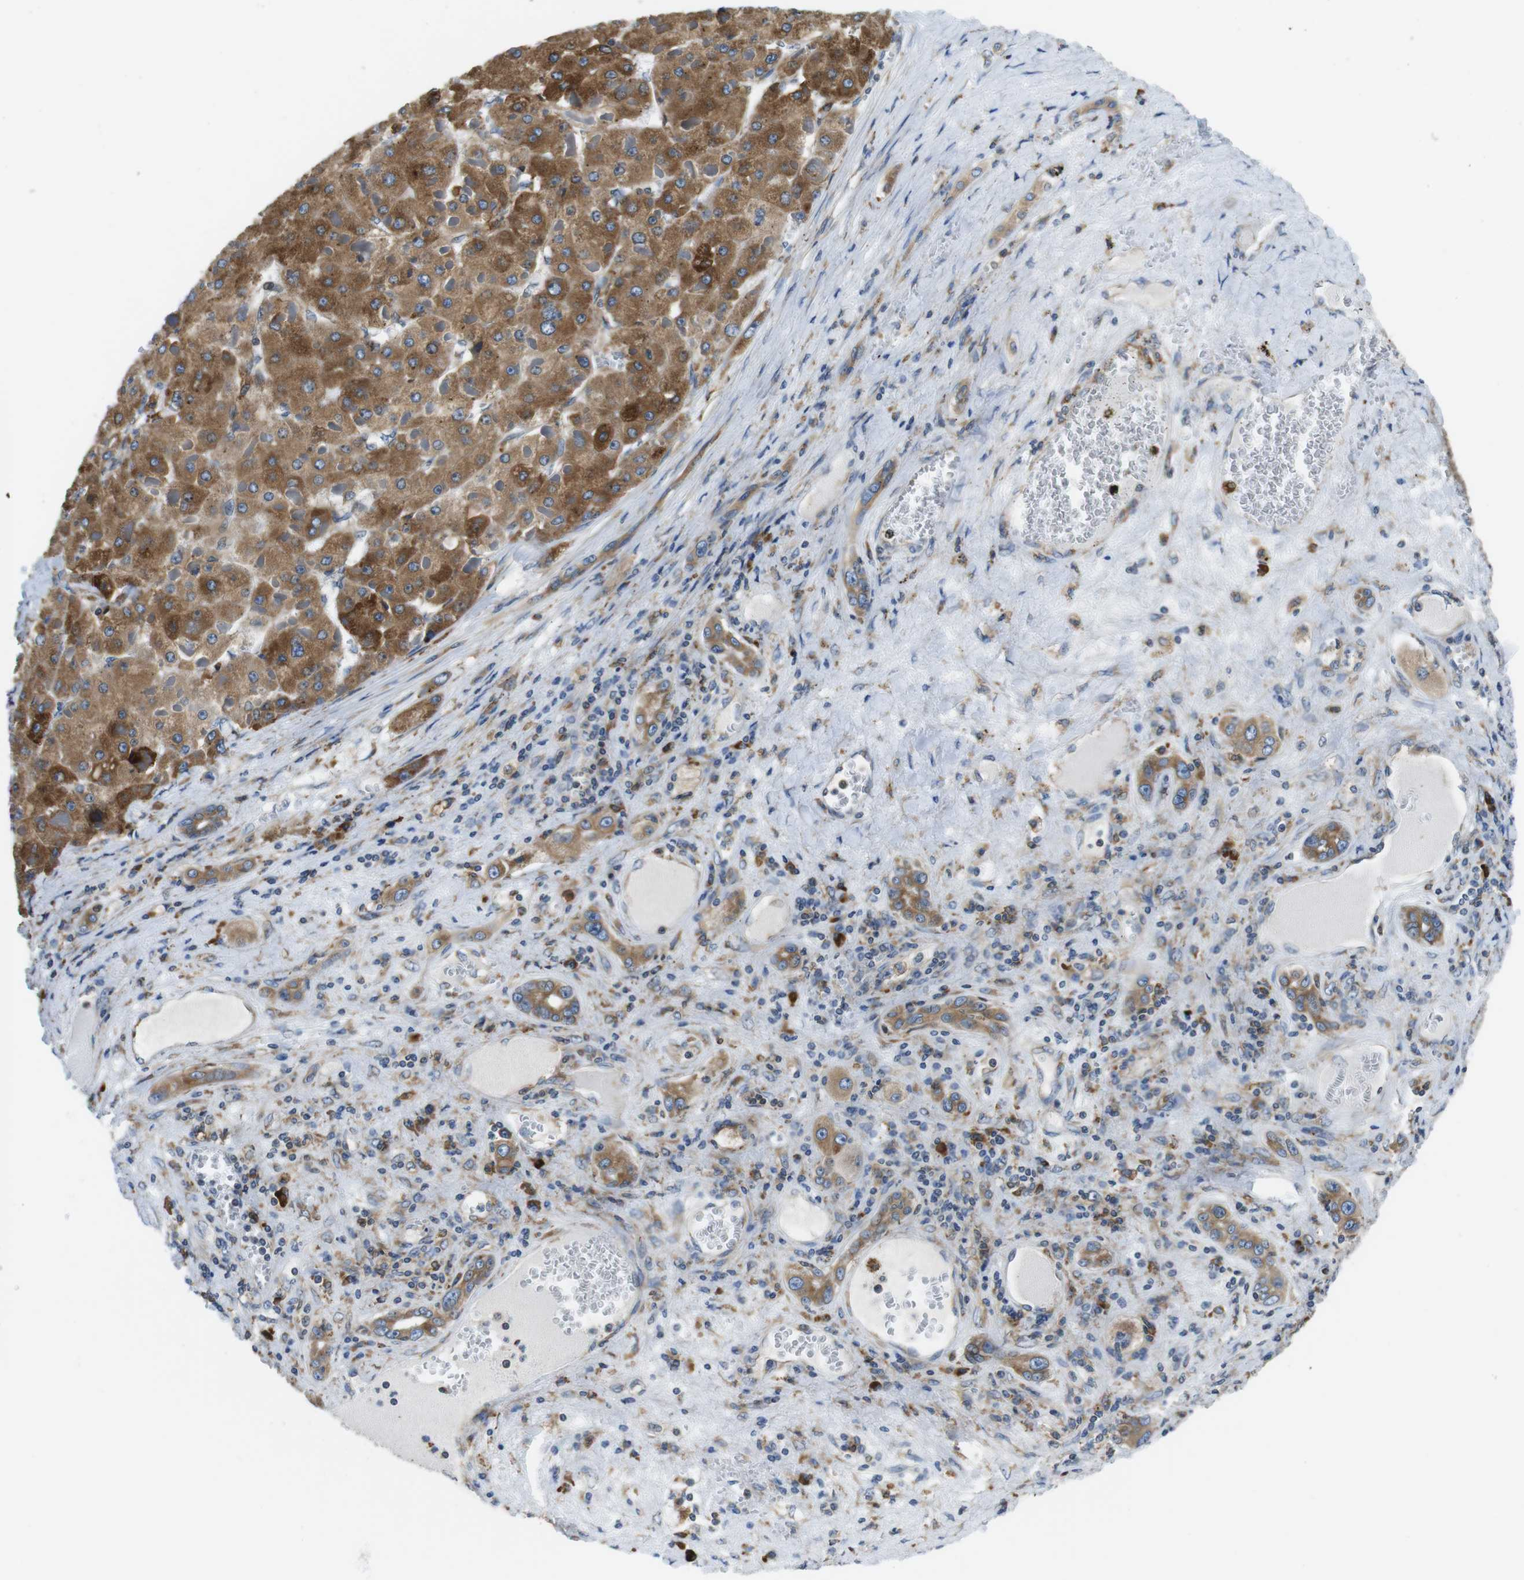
{"staining": {"intensity": "moderate", "quantity": ">75%", "location": "cytoplasmic/membranous"}, "tissue": "liver cancer", "cell_type": "Tumor cells", "image_type": "cancer", "snomed": [{"axis": "morphology", "description": "Carcinoma, Hepatocellular, NOS"}, {"axis": "topography", "description": "Liver"}], "caption": "Immunohistochemistry (IHC) micrograph of liver hepatocellular carcinoma stained for a protein (brown), which reveals medium levels of moderate cytoplasmic/membranous staining in approximately >75% of tumor cells.", "gene": "UGGT1", "patient": {"sex": "female", "age": 73}}